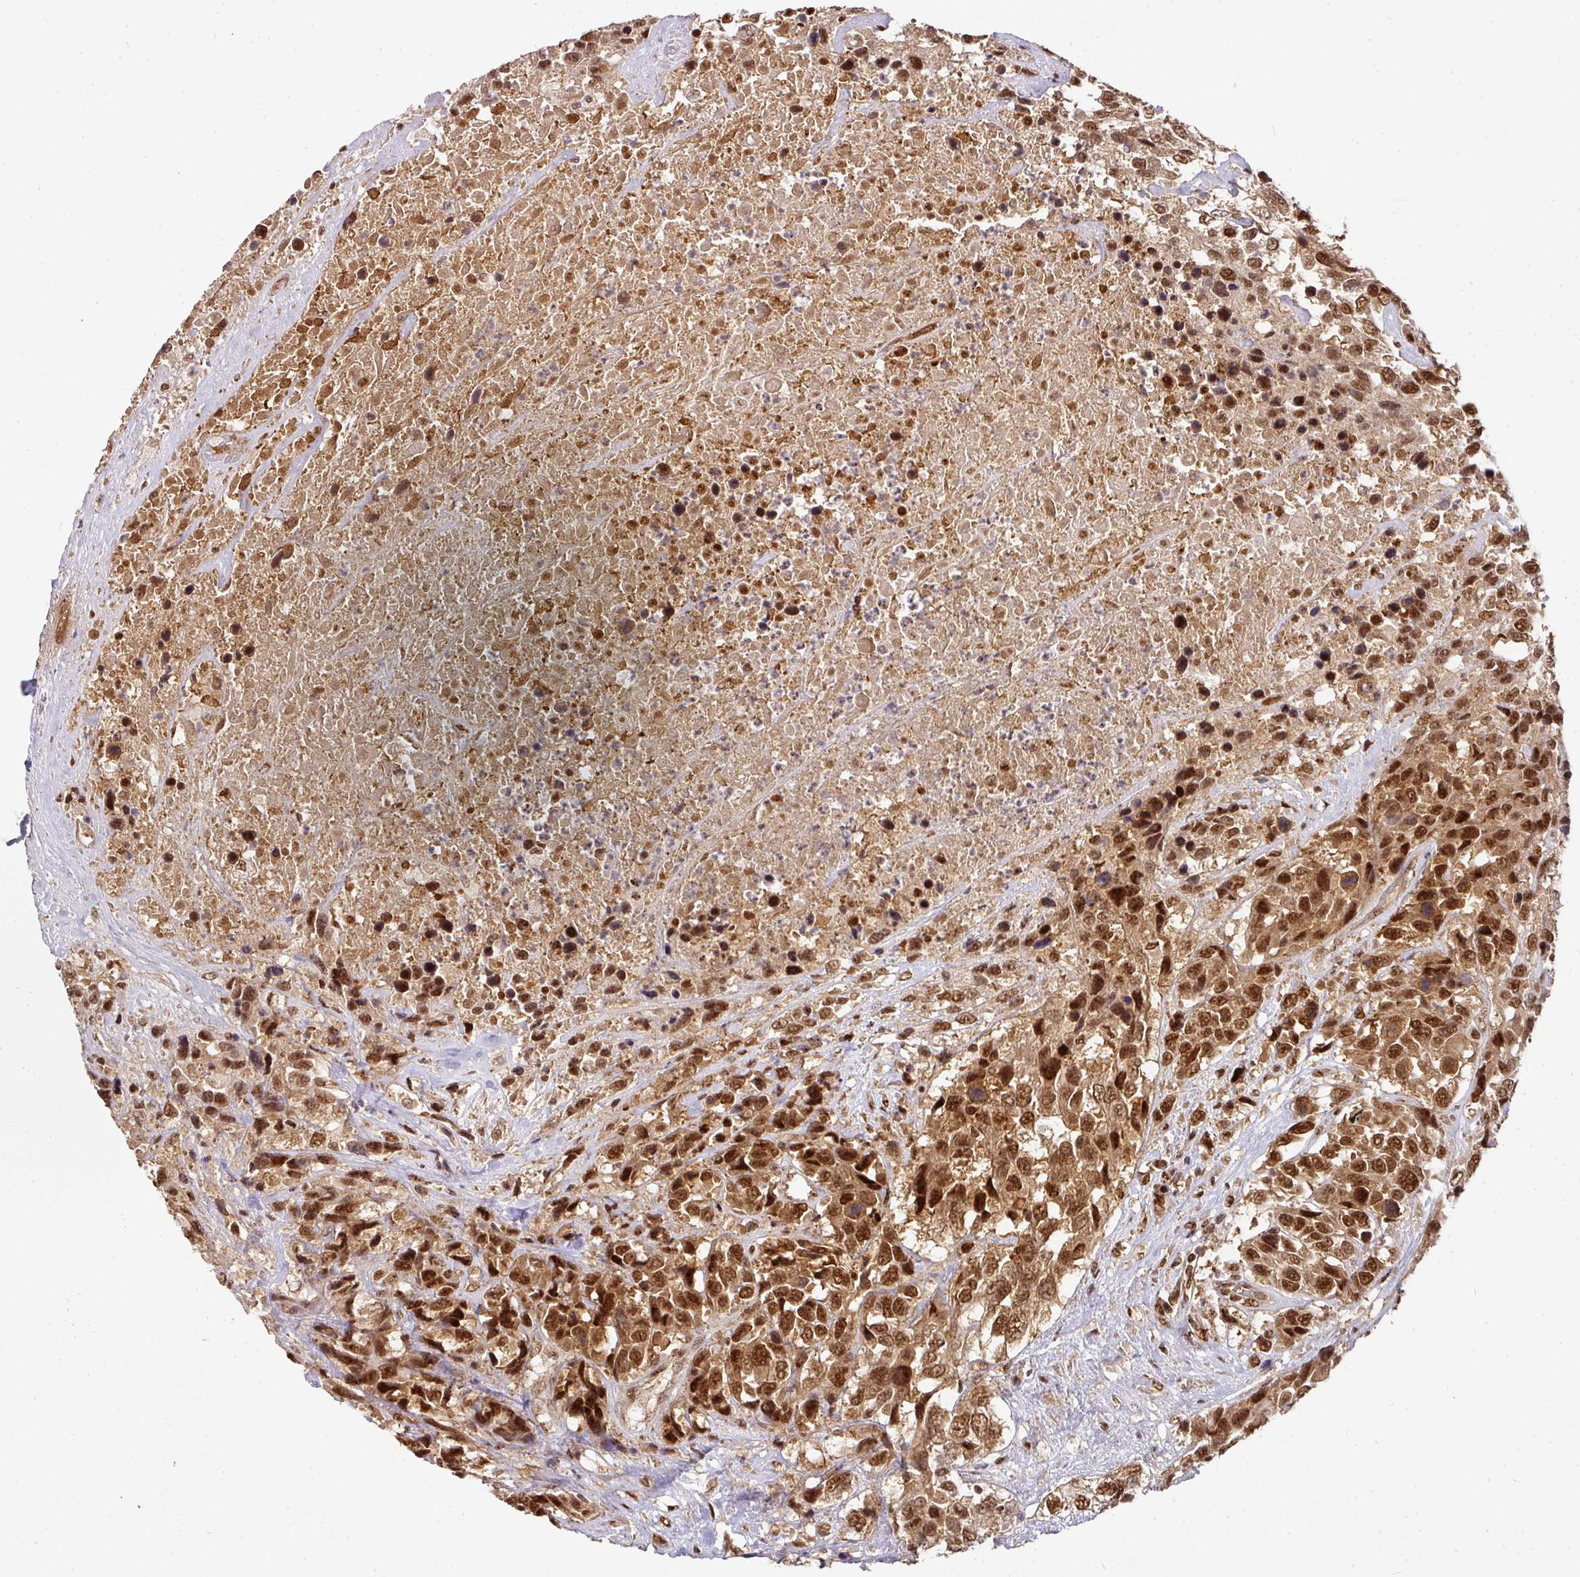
{"staining": {"intensity": "strong", "quantity": ">75%", "location": "cytoplasmic/membranous,nuclear"}, "tissue": "urothelial cancer", "cell_type": "Tumor cells", "image_type": "cancer", "snomed": [{"axis": "morphology", "description": "Urothelial carcinoma, High grade"}, {"axis": "topography", "description": "Urinary bladder"}], "caption": "Protein expression analysis of urothelial cancer shows strong cytoplasmic/membranous and nuclear staining in approximately >75% of tumor cells.", "gene": "RANBP9", "patient": {"sex": "female", "age": 70}}